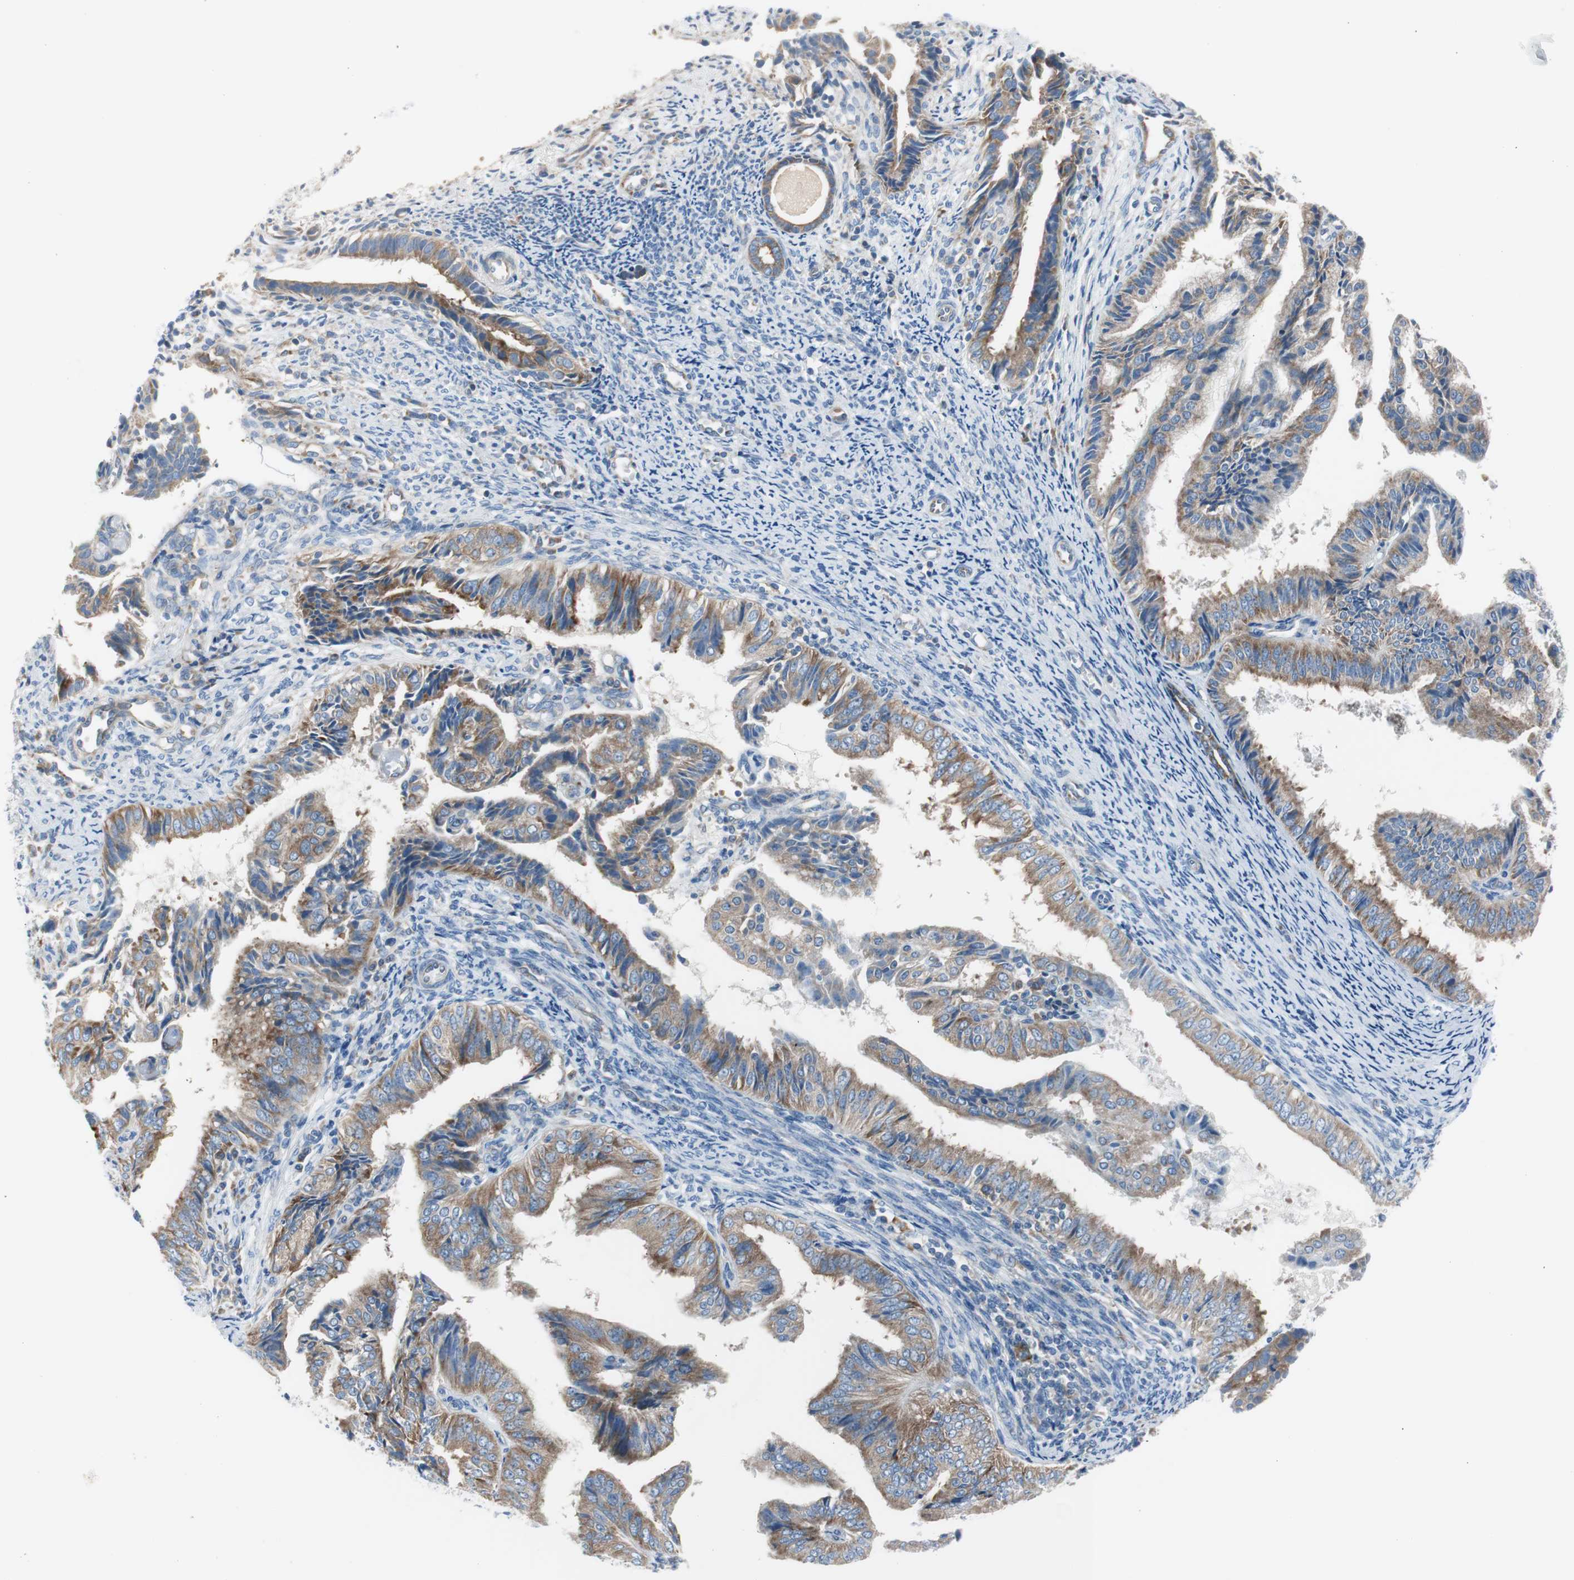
{"staining": {"intensity": "moderate", "quantity": ">75%", "location": "cytoplasmic/membranous"}, "tissue": "endometrial cancer", "cell_type": "Tumor cells", "image_type": "cancer", "snomed": [{"axis": "morphology", "description": "Adenocarcinoma, NOS"}, {"axis": "topography", "description": "Endometrium"}], "caption": "Endometrial adenocarcinoma tissue displays moderate cytoplasmic/membranous expression in about >75% of tumor cells, visualized by immunohistochemistry.", "gene": "RPS12", "patient": {"sex": "female", "age": 58}}